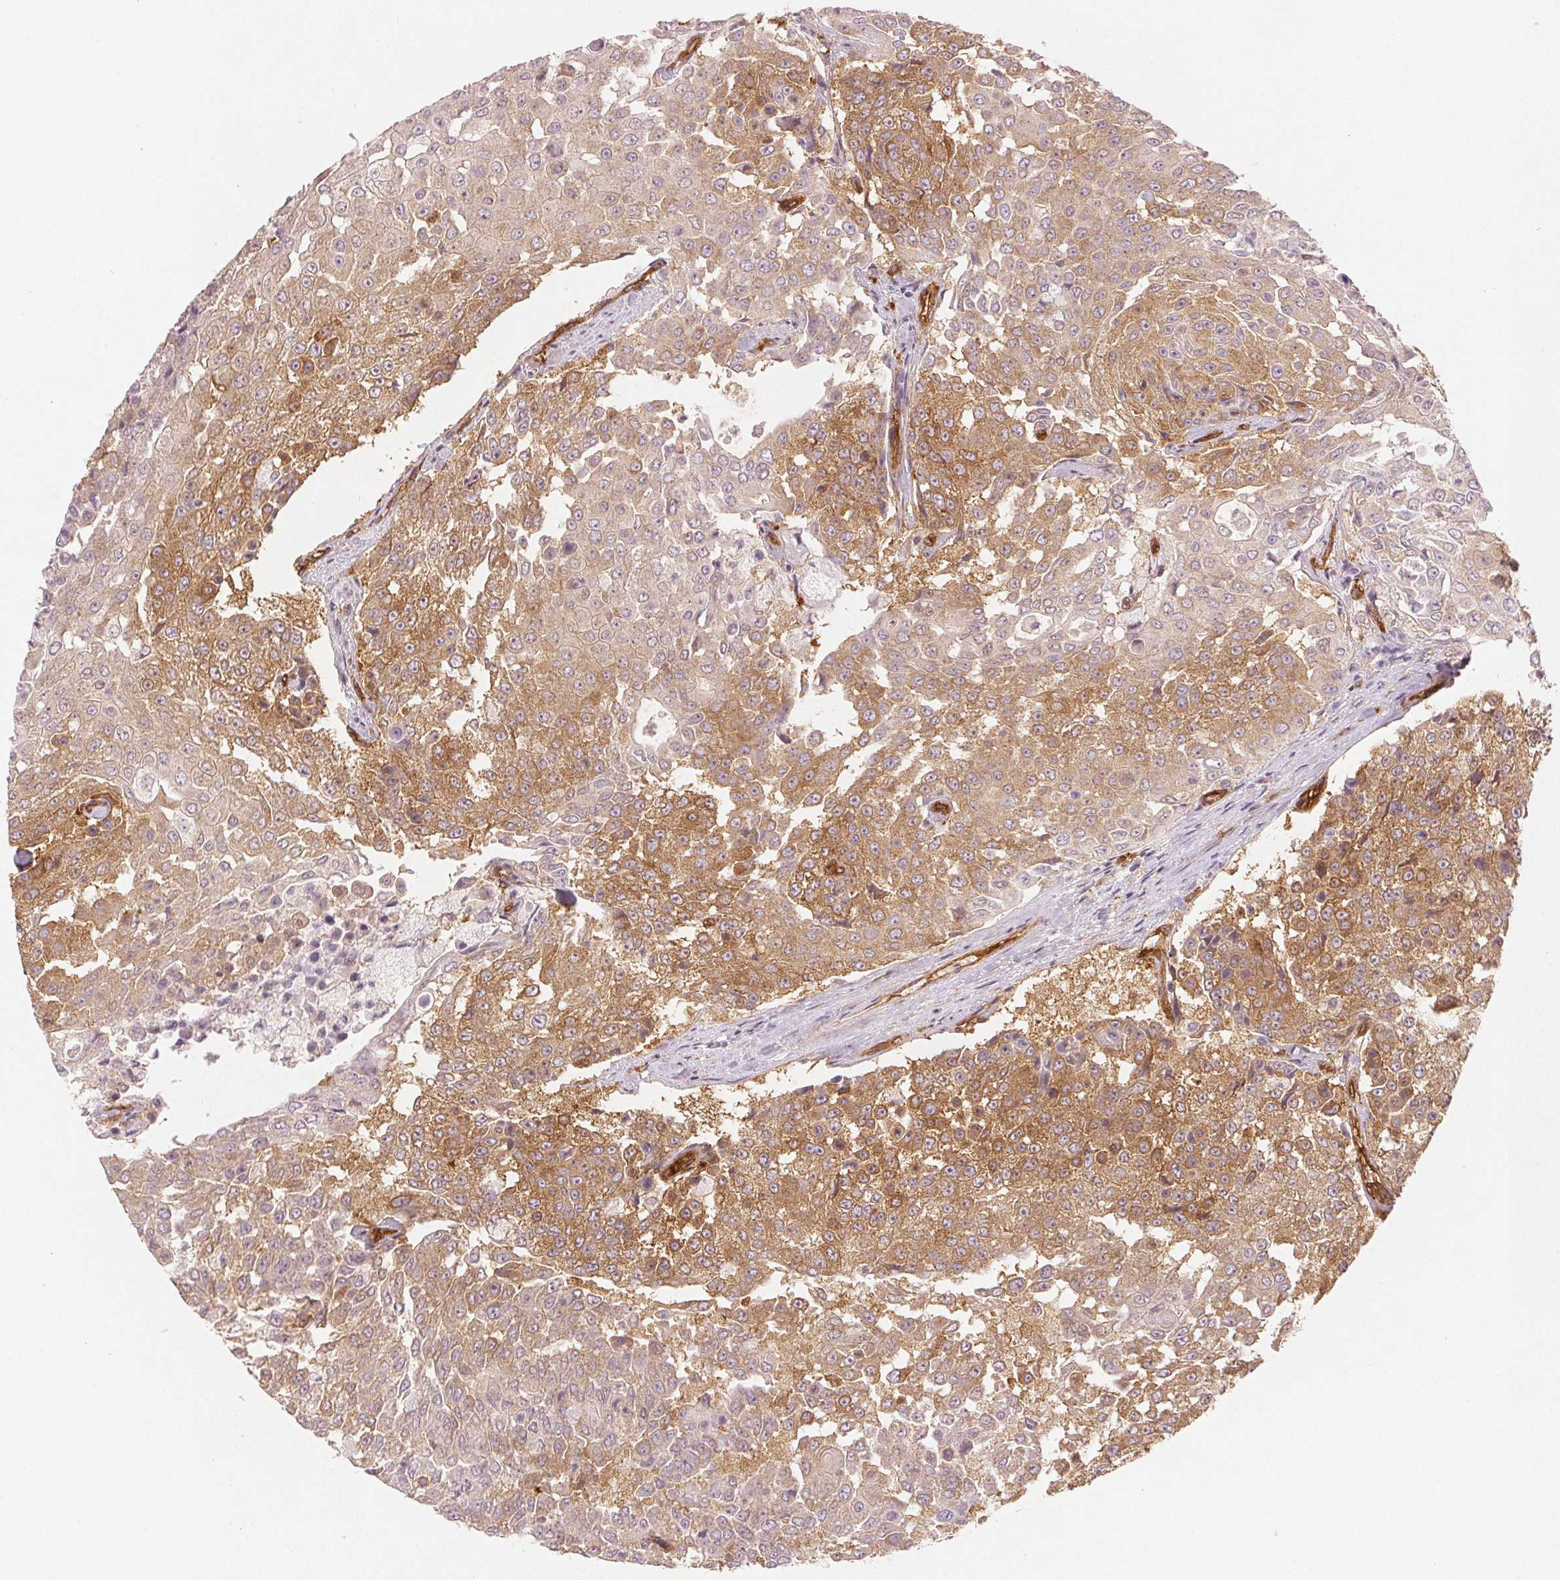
{"staining": {"intensity": "moderate", "quantity": ">75%", "location": "cytoplasmic/membranous"}, "tissue": "urothelial cancer", "cell_type": "Tumor cells", "image_type": "cancer", "snomed": [{"axis": "morphology", "description": "Urothelial carcinoma, High grade"}, {"axis": "topography", "description": "Urinary bladder"}], "caption": "Immunohistochemical staining of human urothelial cancer reveals medium levels of moderate cytoplasmic/membranous protein expression in approximately >75% of tumor cells. The staining was performed using DAB (3,3'-diaminobenzidine) to visualize the protein expression in brown, while the nuclei were stained in blue with hematoxylin (Magnification: 20x).", "gene": "DIAPH2", "patient": {"sex": "female", "age": 63}}